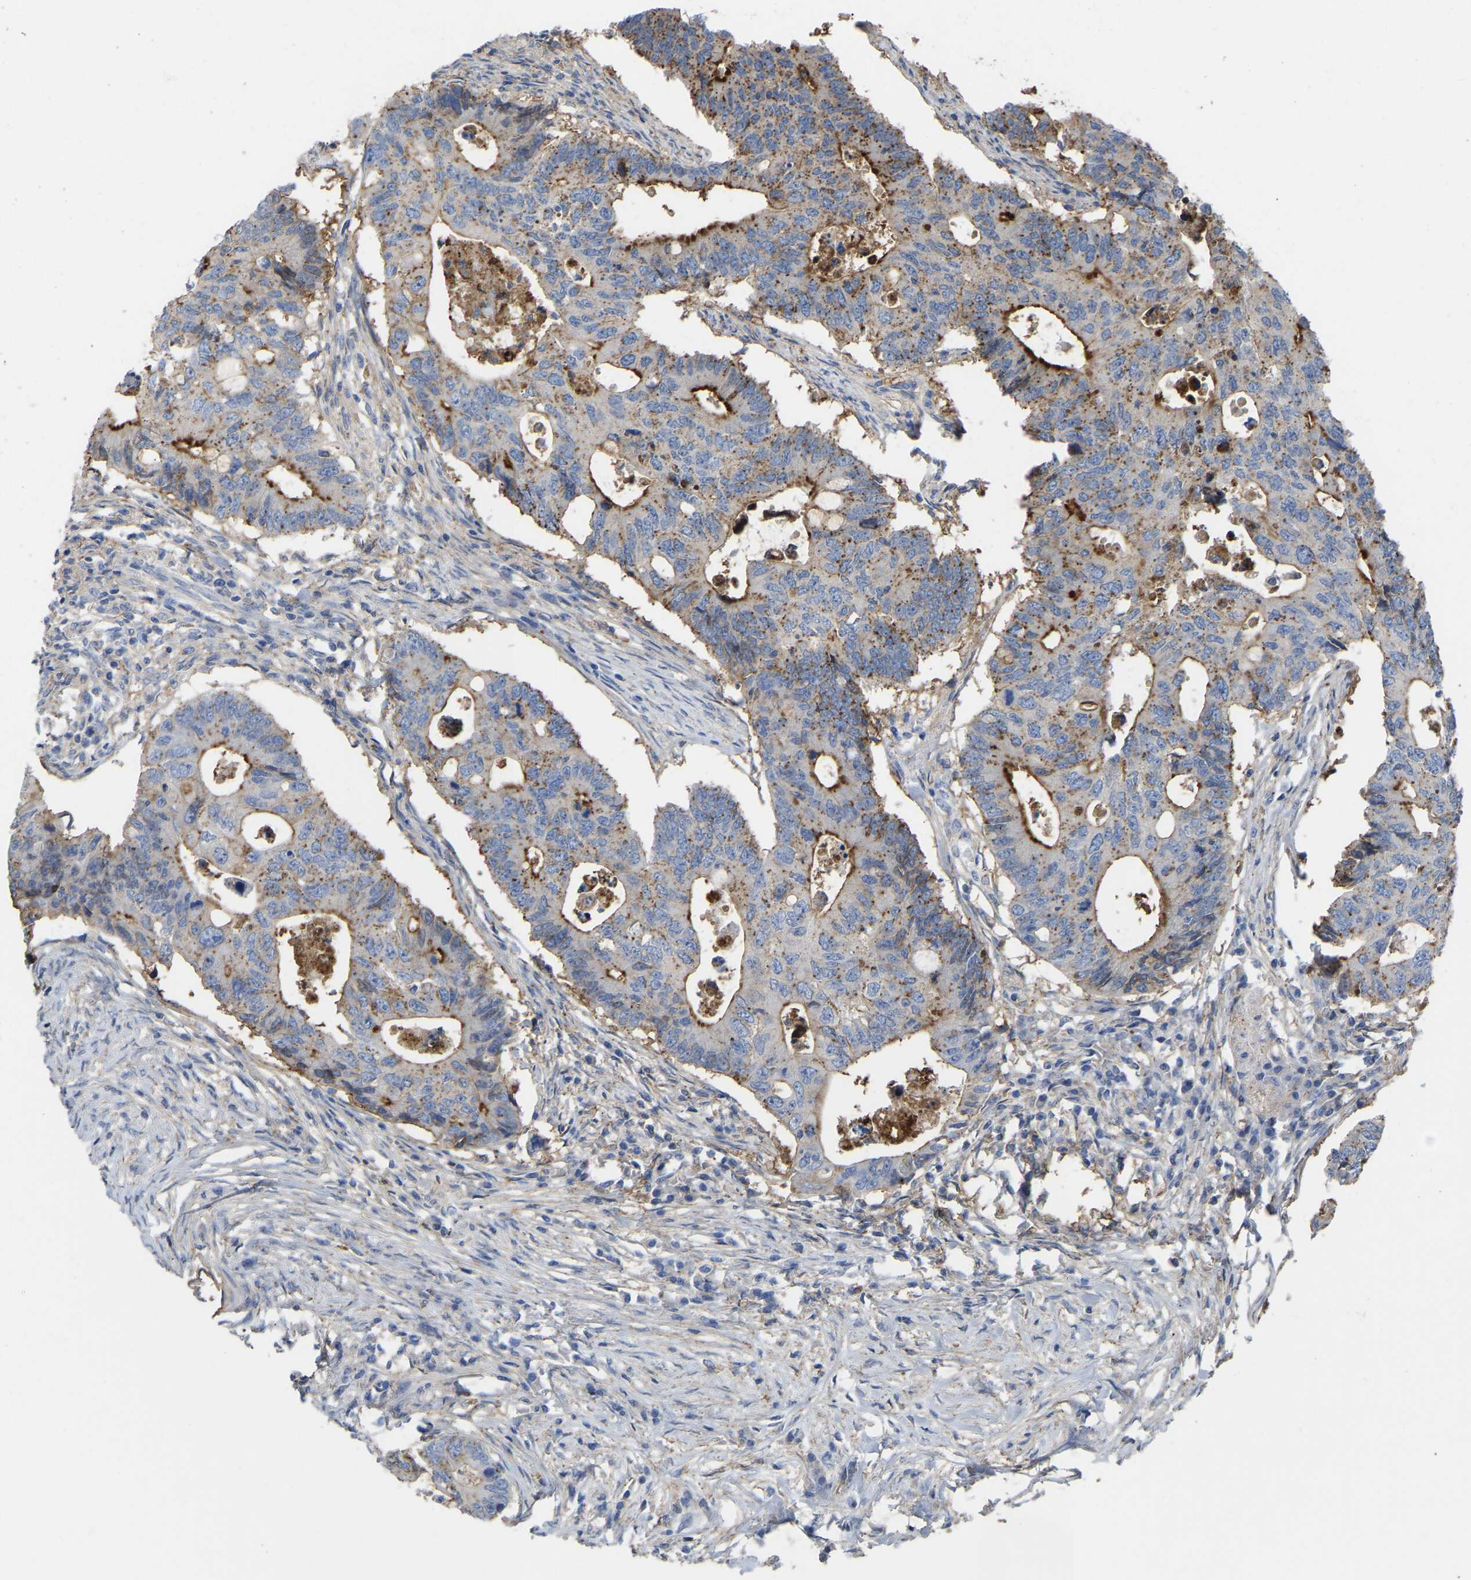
{"staining": {"intensity": "moderate", "quantity": "25%-75%", "location": "cytoplasmic/membranous"}, "tissue": "colorectal cancer", "cell_type": "Tumor cells", "image_type": "cancer", "snomed": [{"axis": "morphology", "description": "Adenocarcinoma, NOS"}, {"axis": "topography", "description": "Colon"}], "caption": "Colorectal cancer stained with a brown dye displays moderate cytoplasmic/membranous positive positivity in approximately 25%-75% of tumor cells.", "gene": "ZNF449", "patient": {"sex": "male", "age": 71}}